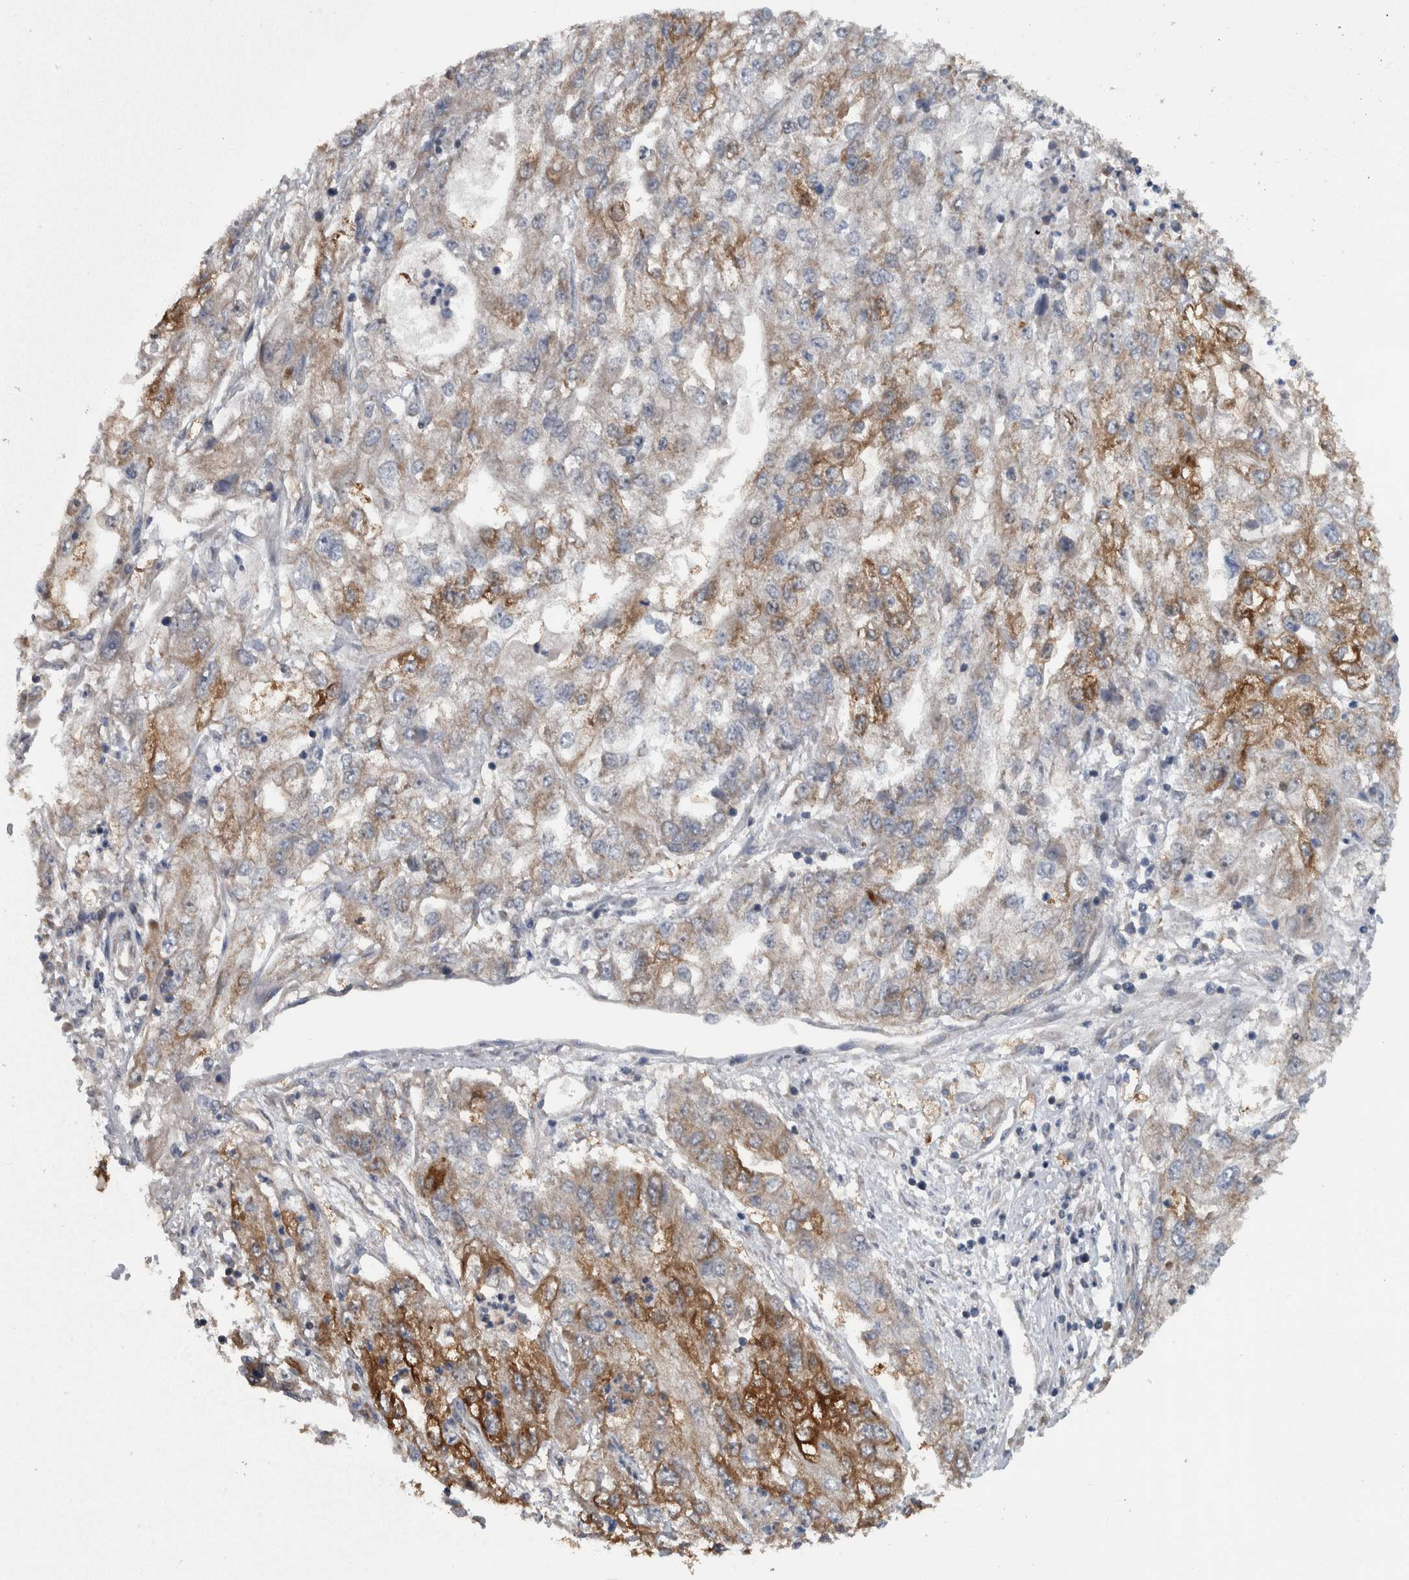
{"staining": {"intensity": "moderate", "quantity": "25%-75%", "location": "cytoplasmic/membranous"}, "tissue": "endometrial cancer", "cell_type": "Tumor cells", "image_type": "cancer", "snomed": [{"axis": "morphology", "description": "Adenocarcinoma, NOS"}, {"axis": "topography", "description": "Endometrium"}], "caption": "DAB (3,3'-diaminobenzidine) immunohistochemical staining of endometrial adenocarcinoma reveals moderate cytoplasmic/membranous protein staining in about 25%-75% of tumor cells. (Brightfield microscopy of DAB IHC at high magnification).", "gene": "BAIAP2L1", "patient": {"sex": "female", "age": 49}}